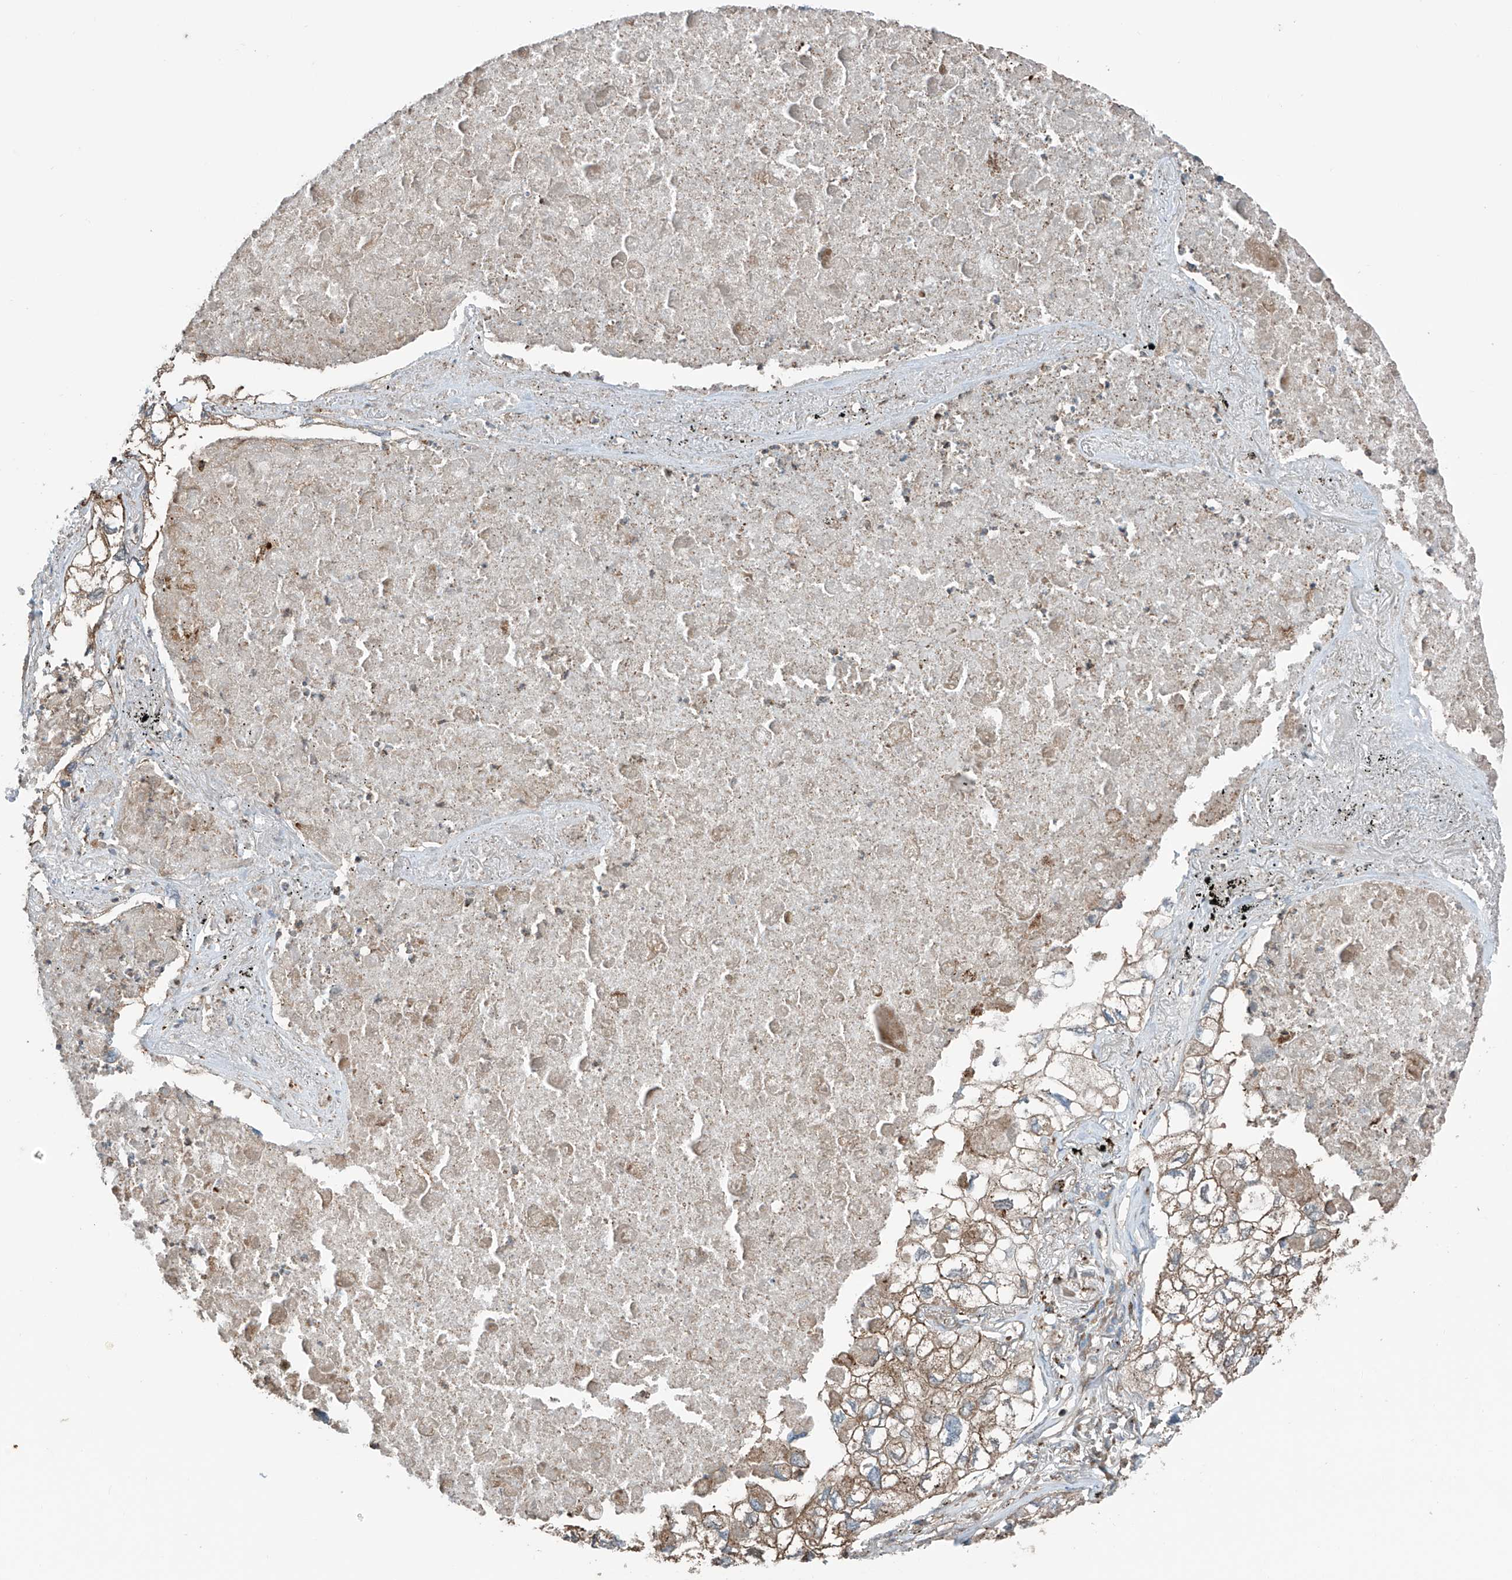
{"staining": {"intensity": "moderate", "quantity": ">75%", "location": "cytoplasmic/membranous"}, "tissue": "lung cancer", "cell_type": "Tumor cells", "image_type": "cancer", "snomed": [{"axis": "morphology", "description": "Adenocarcinoma, NOS"}, {"axis": "topography", "description": "Lung"}], "caption": "Adenocarcinoma (lung) stained with IHC exhibits moderate cytoplasmic/membranous staining in approximately >75% of tumor cells.", "gene": "SAMD3", "patient": {"sex": "male", "age": 65}}